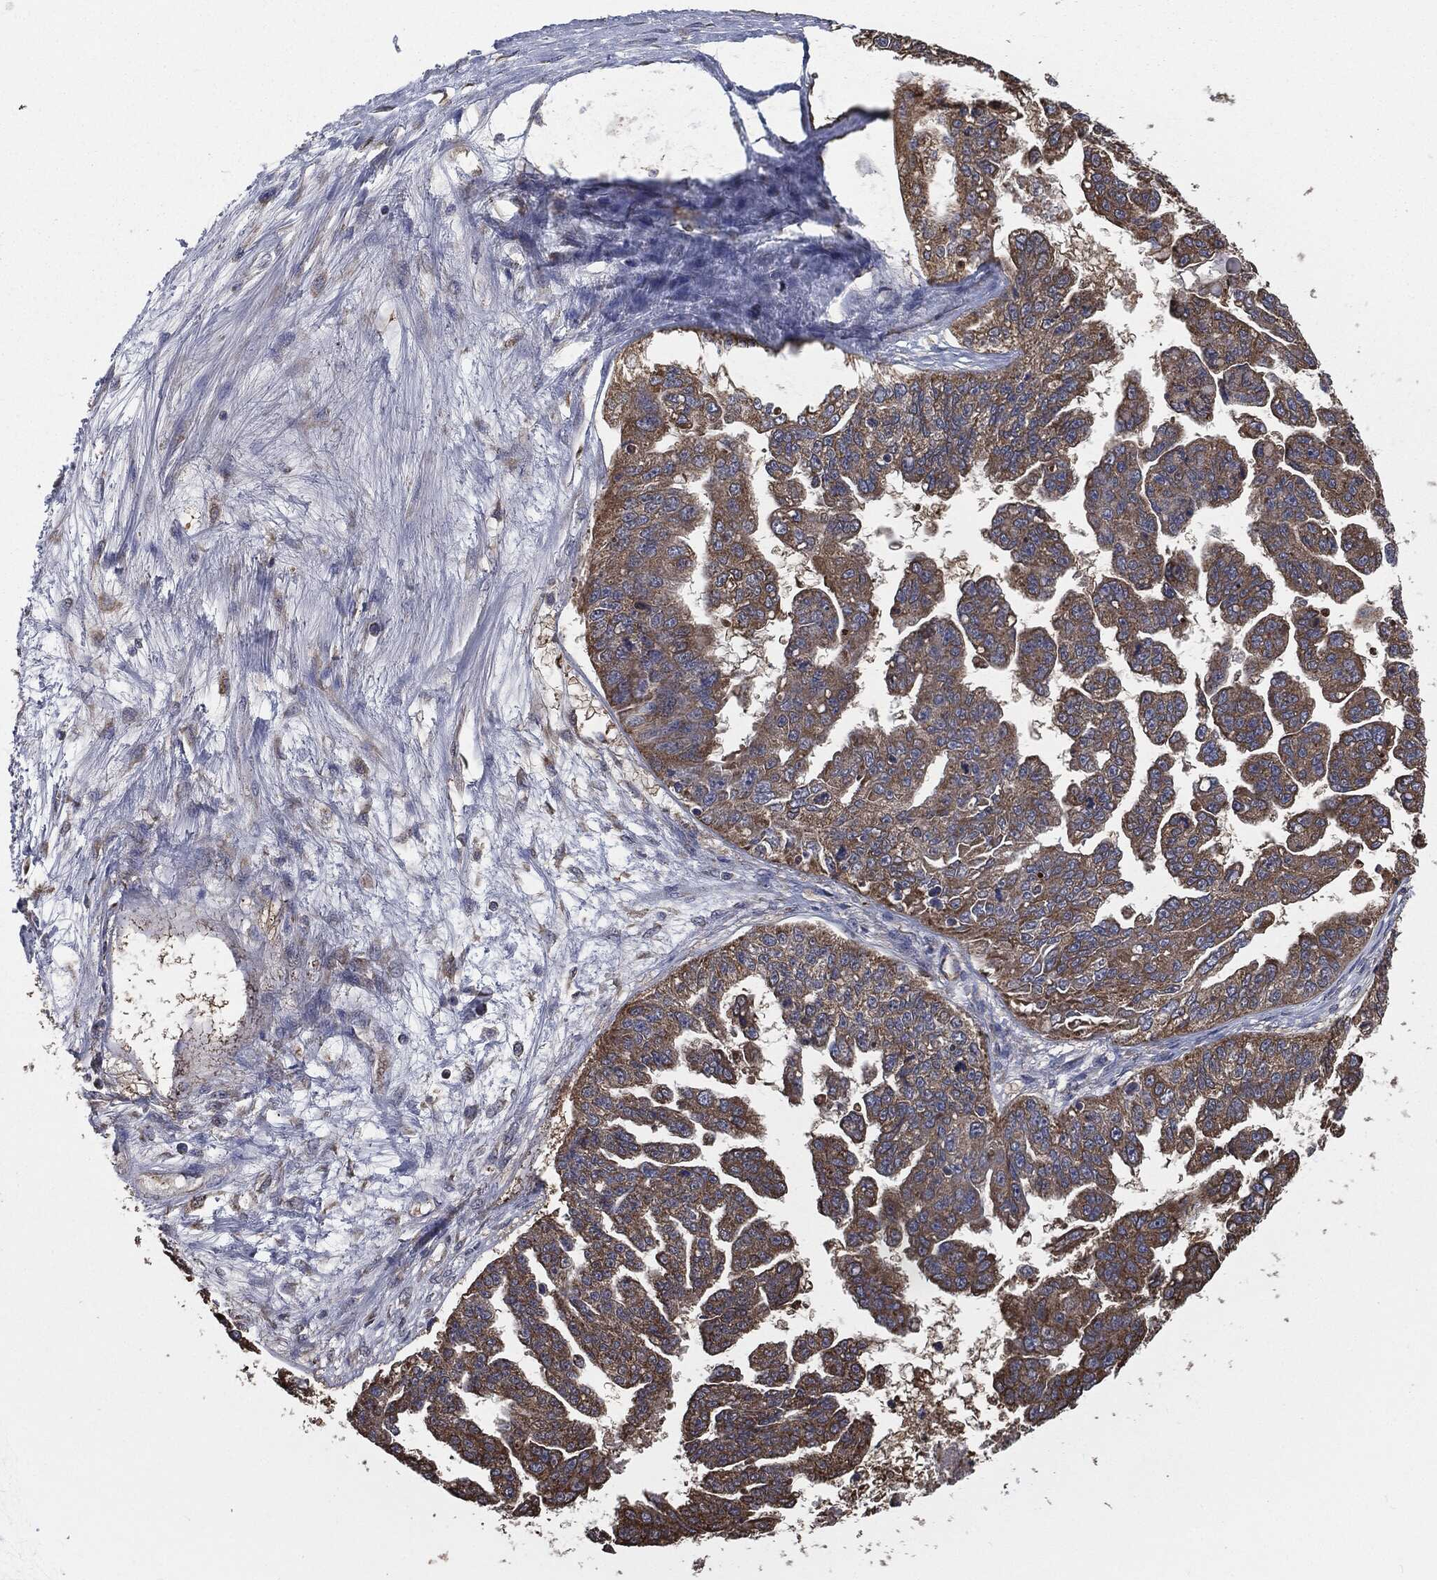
{"staining": {"intensity": "moderate", "quantity": ">75%", "location": "cytoplasmic/membranous"}, "tissue": "ovarian cancer", "cell_type": "Tumor cells", "image_type": "cancer", "snomed": [{"axis": "morphology", "description": "Cystadenocarcinoma, serous, NOS"}, {"axis": "topography", "description": "Ovary"}], "caption": "The micrograph demonstrates immunohistochemical staining of ovarian serous cystadenocarcinoma. There is moderate cytoplasmic/membranous positivity is identified in approximately >75% of tumor cells.", "gene": "PRDX4", "patient": {"sex": "female", "age": 58}}